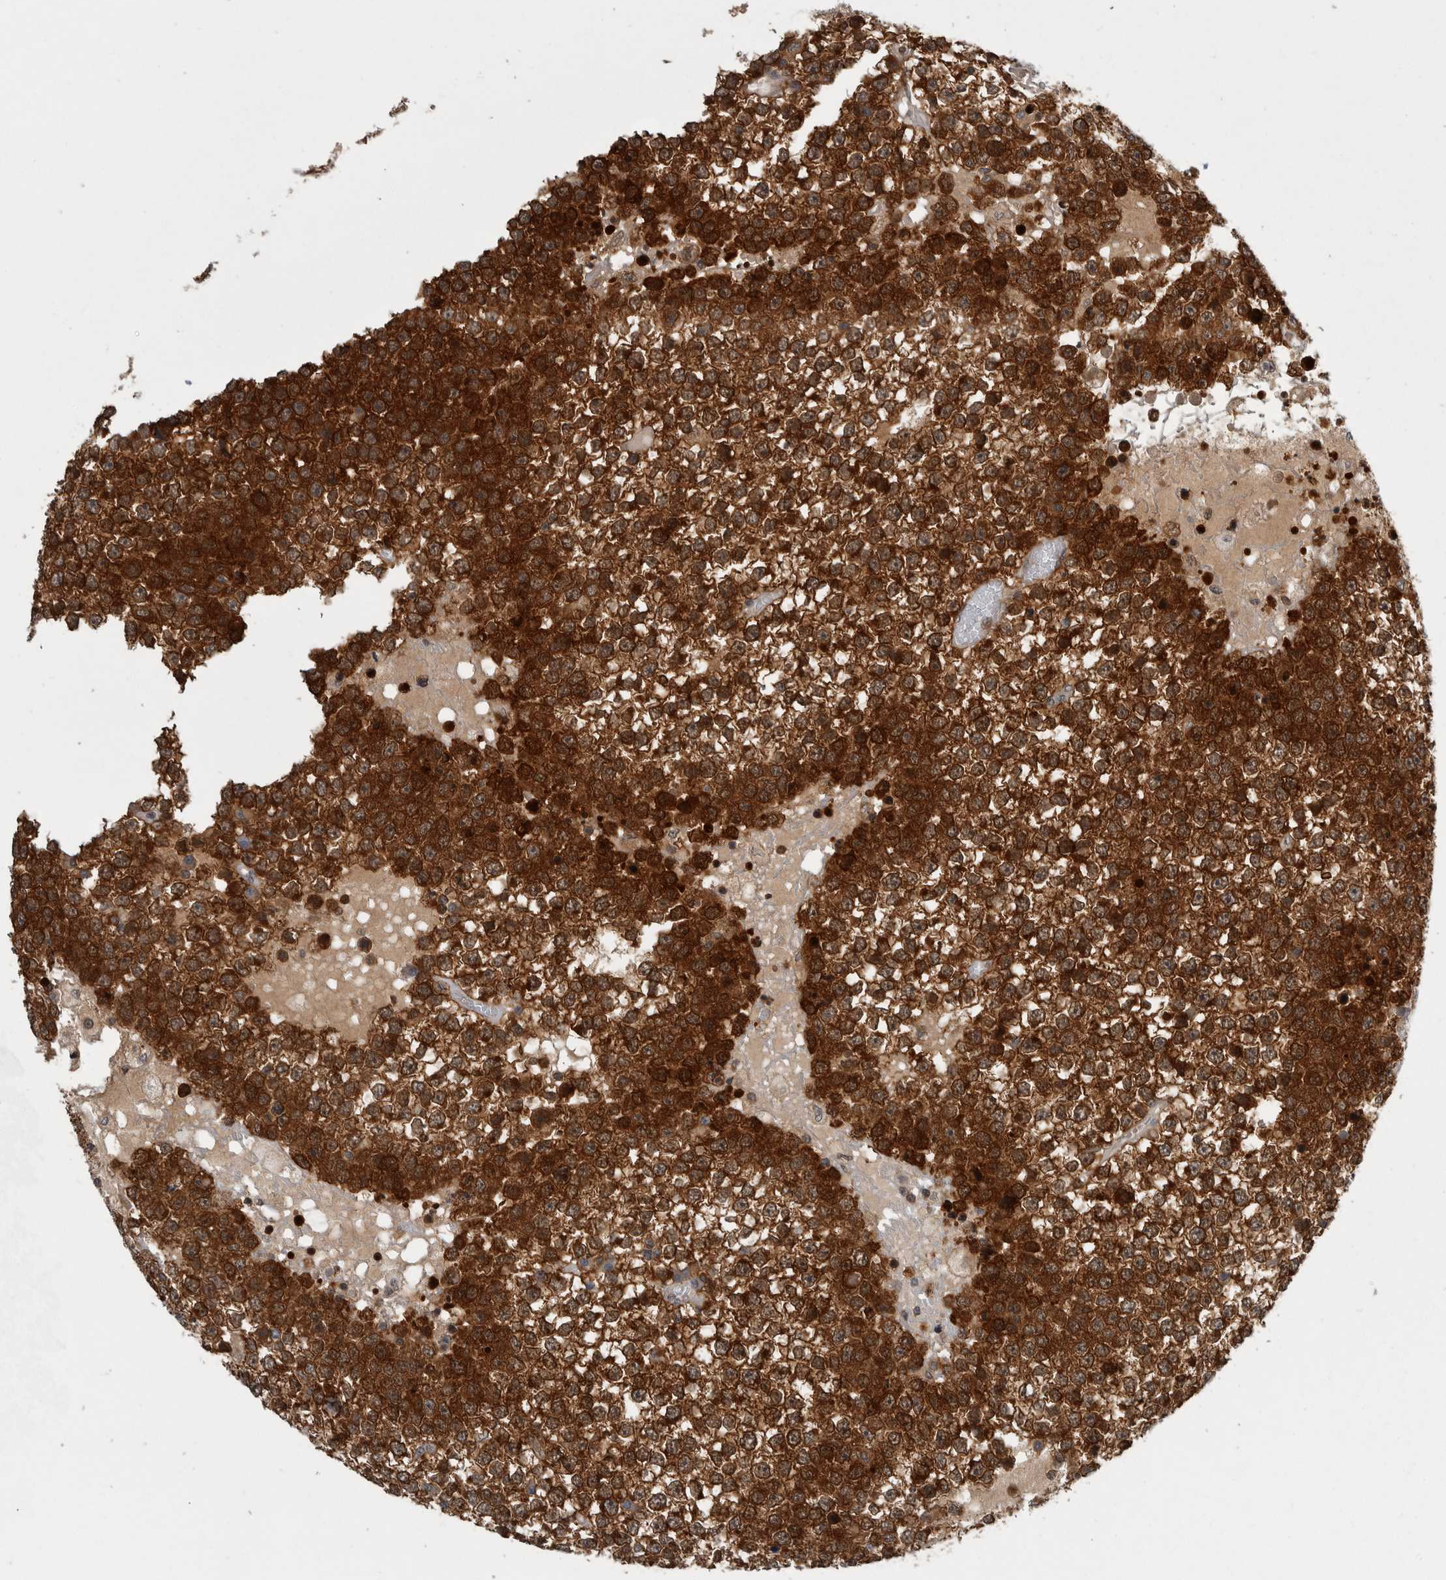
{"staining": {"intensity": "strong", "quantity": ">75%", "location": "cytoplasmic/membranous"}, "tissue": "testis cancer", "cell_type": "Tumor cells", "image_type": "cancer", "snomed": [{"axis": "morphology", "description": "Seminoma, NOS"}, {"axis": "topography", "description": "Testis"}], "caption": "A brown stain labels strong cytoplasmic/membranous staining of a protein in human testis cancer tumor cells.", "gene": "CACYBP", "patient": {"sex": "male", "age": 65}}